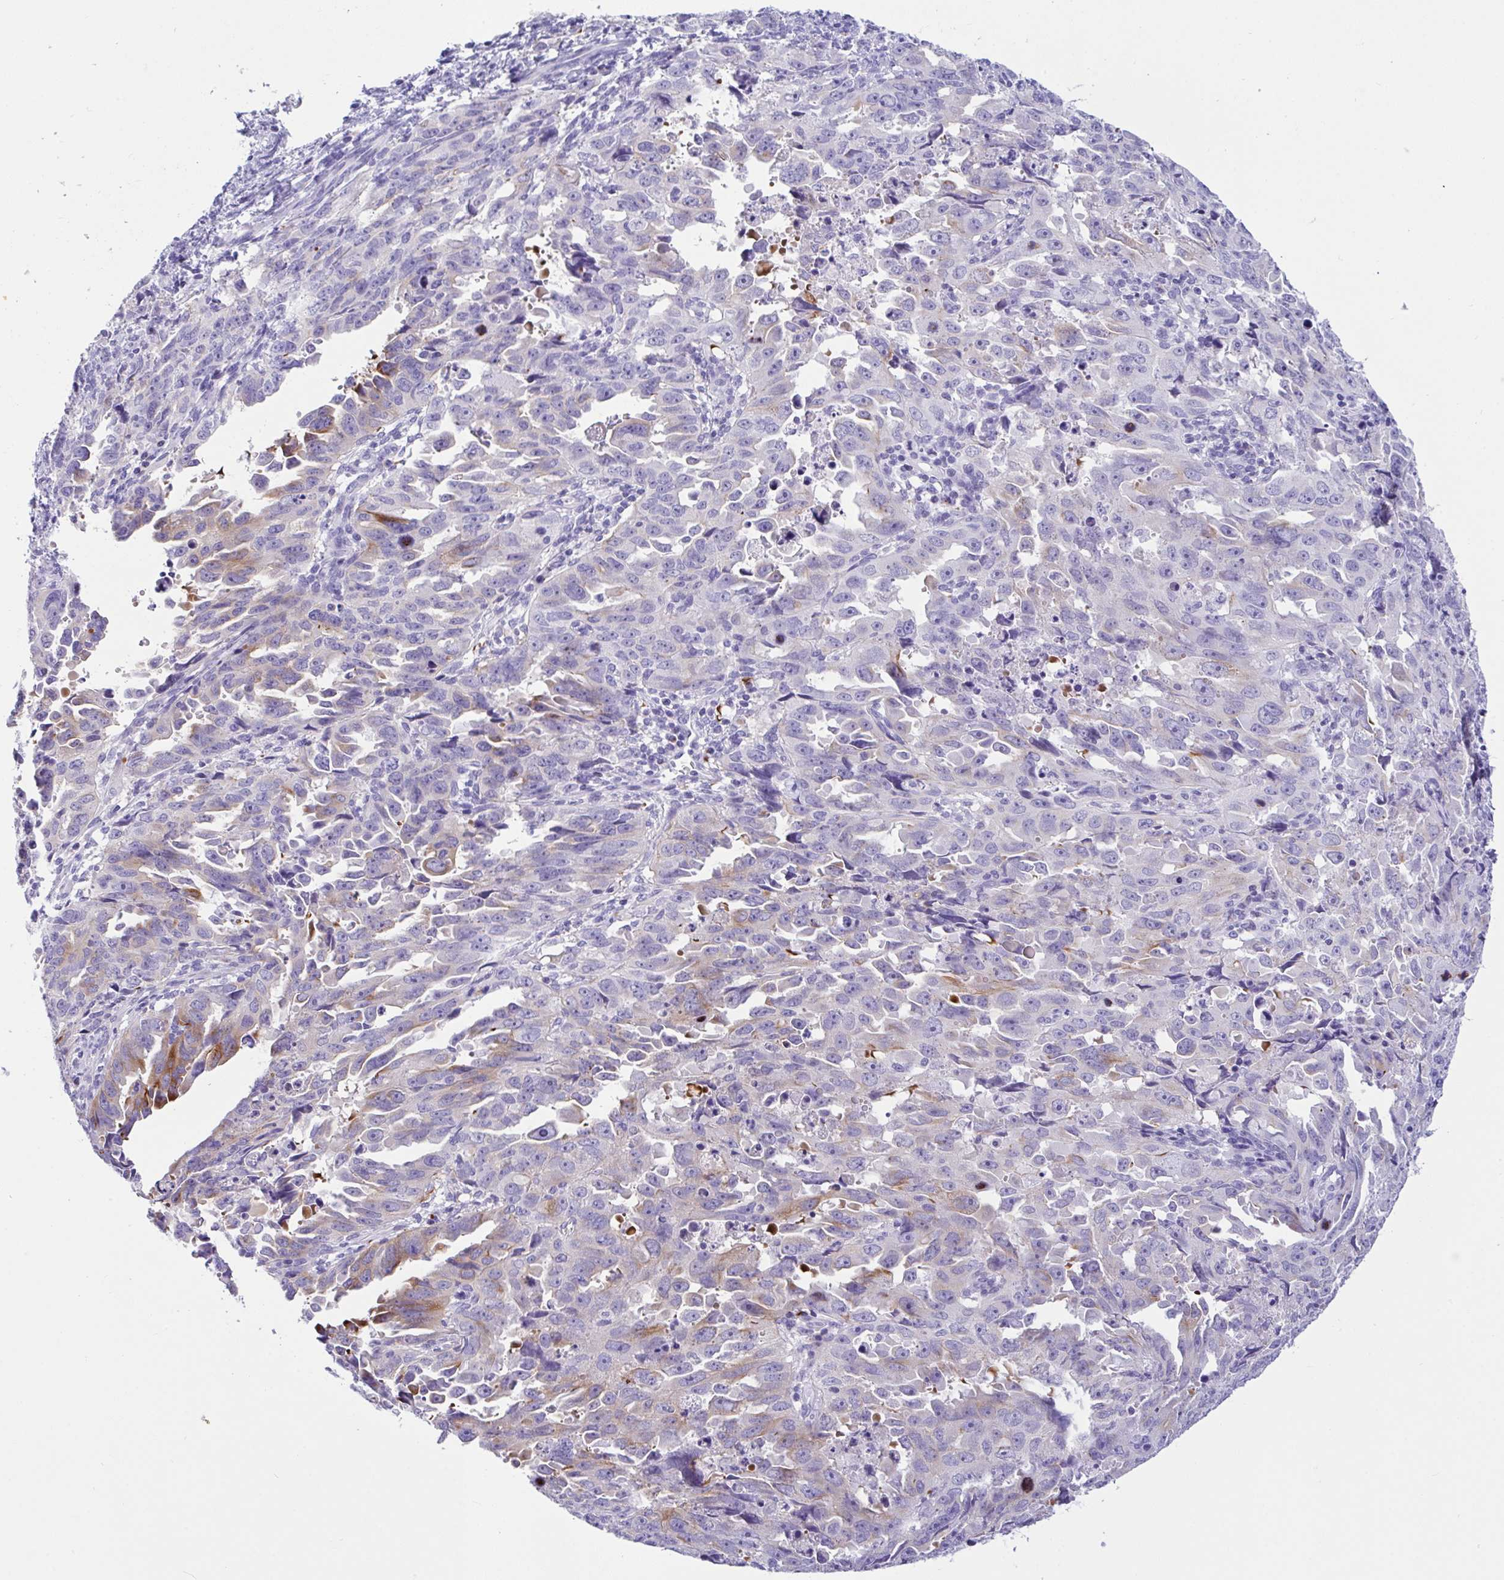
{"staining": {"intensity": "moderate", "quantity": "<25%", "location": "cytoplasmic/membranous"}, "tissue": "endometrial cancer", "cell_type": "Tumor cells", "image_type": "cancer", "snomed": [{"axis": "morphology", "description": "Adenocarcinoma, NOS"}, {"axis": "topography", "description": "Endometrium"}], "caption": "There is low levels of moderate cytoplasmic/membranous staining in tumor cells of endometrial cancer, as demonstrated by immunohistochemical staining (brown color).", "gene": "FBXL20", "patient": {"sex": "female", "age": 65}}